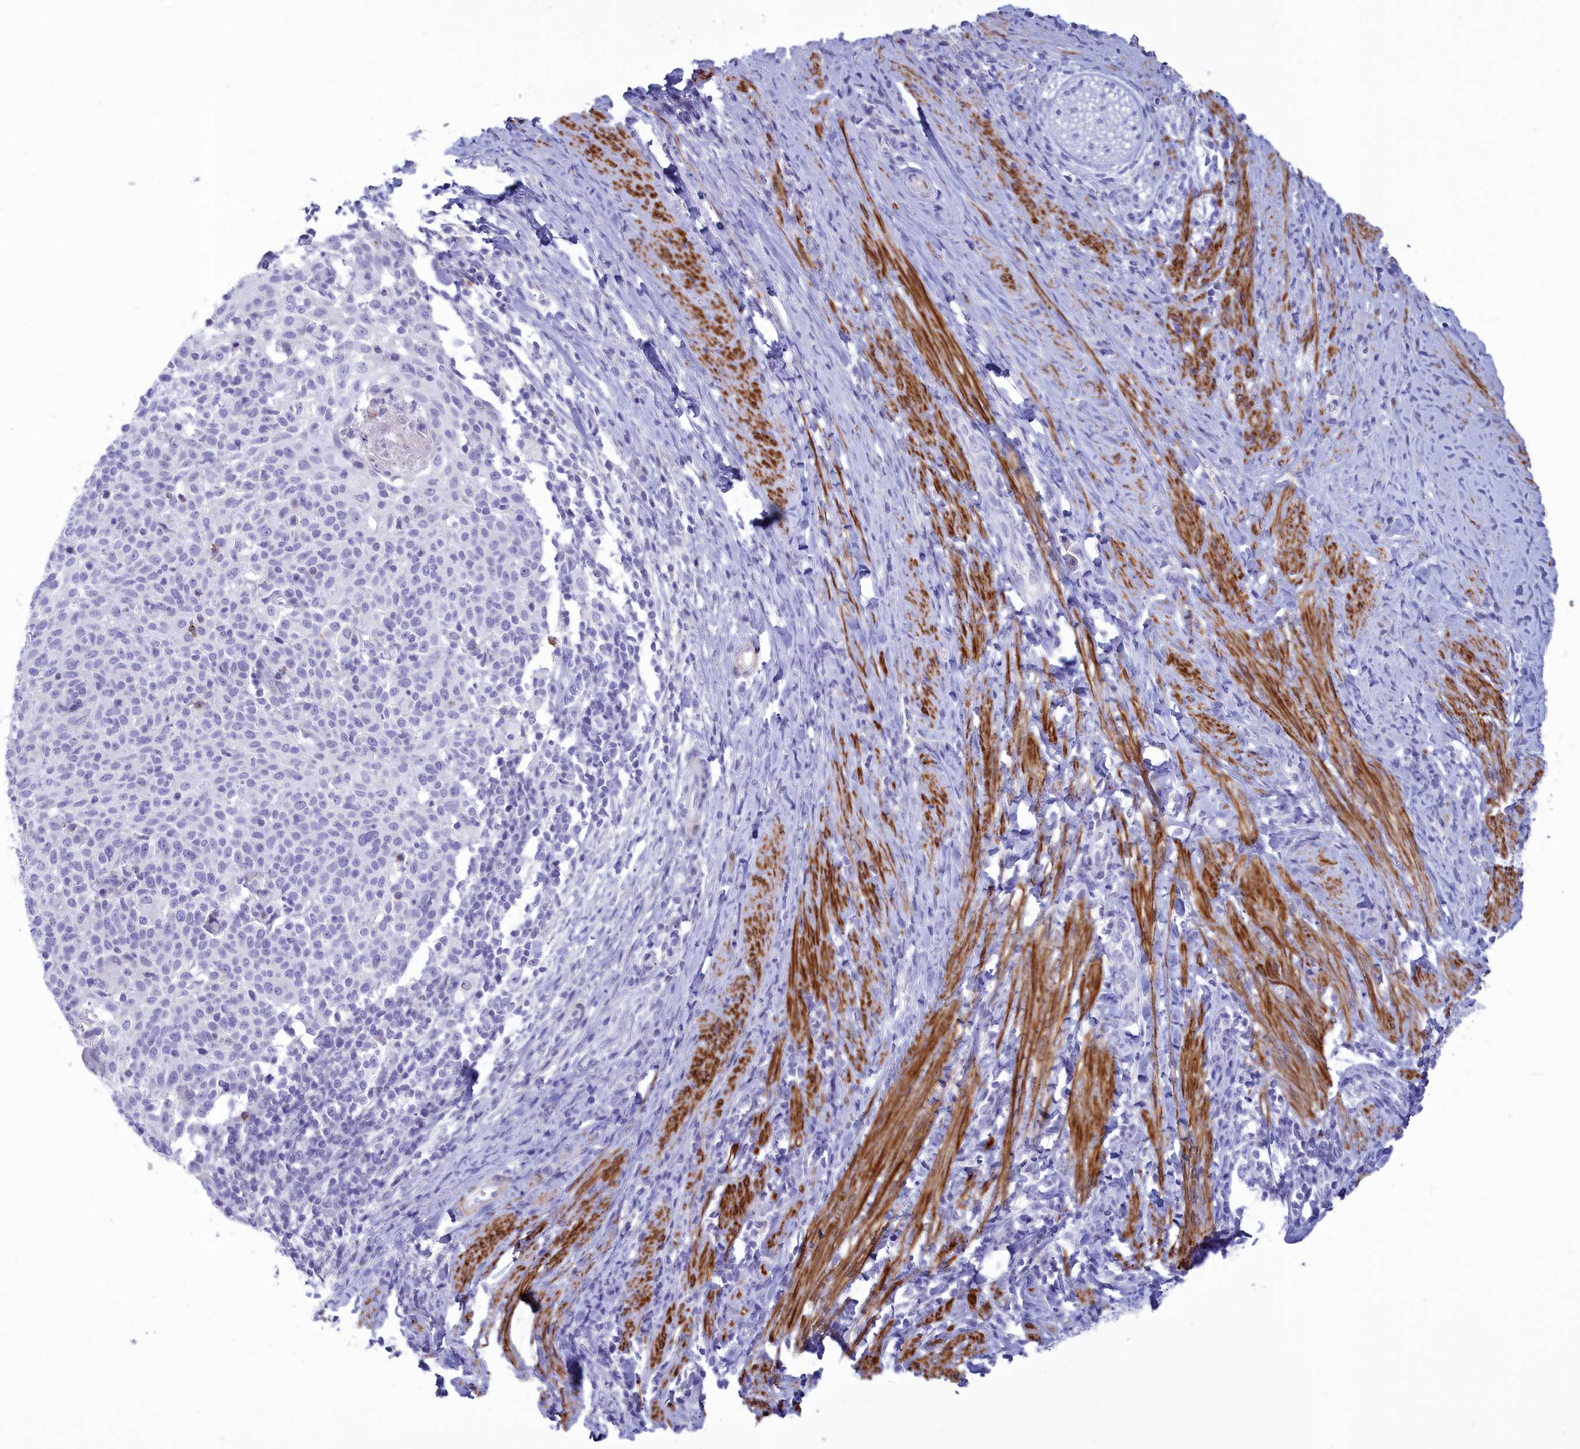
{"staining": {"intensity": "negative", "quantity": "none", "location": "none"}, "tissue": "cervical cancer", "cell_type": "Tumor cells", "image_type": "cancer", "snomed": [{"axis": "morphology", "description": "Squamous cell carcinoma, NOS"}, {"axis": "topography", "description": "Cervix"}], "caption": "This micrograph is of cervical cancer (squamous cell carcinoma) stained with IHC to label a protein in brown with the nuclei are counter-stained blue. There is no positivity in tumor cells.", "gene": "GAPDHS", "patient": {"sex": "female", "age": 52}}